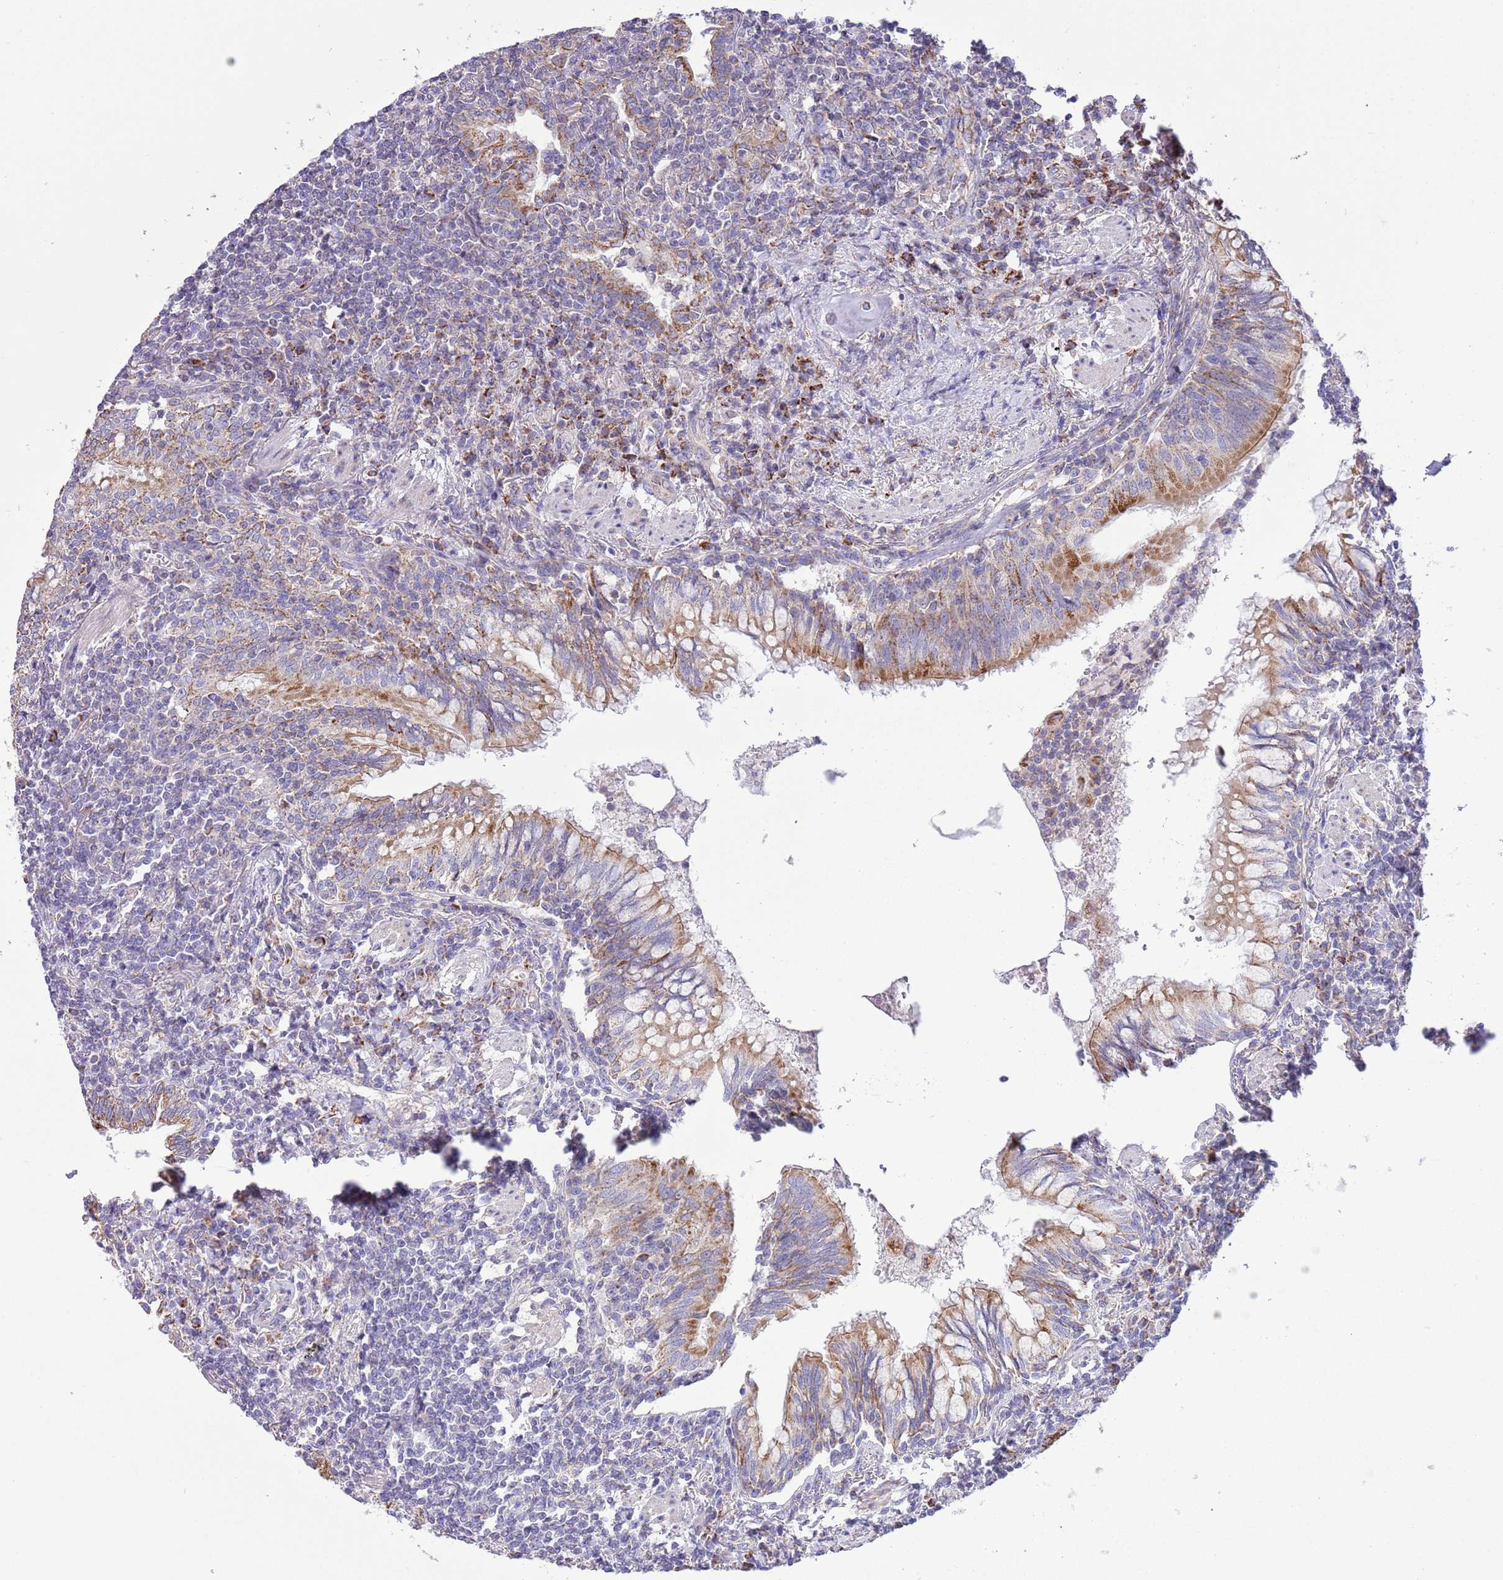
{"staining": {"intensity": "negative", "quantity": "none", "location": "none"}, "tissue": "lymphoma", "cell_type": "Tumor cells", "image_type": "cancer", "snomed": [{"axis": "morphology", "description": "Malignant lymphoma, non-Hodgkin's type, Low grade"}, {"axis": "topography", "description": "Lung"}], "caption": "A micrograph of human low-grade malignant lymphoma, non-Hodgkin's type is negative for staining in tumor cells.", "gene": "SS18L2", "patient": {"sex": "female", "age": 71}}